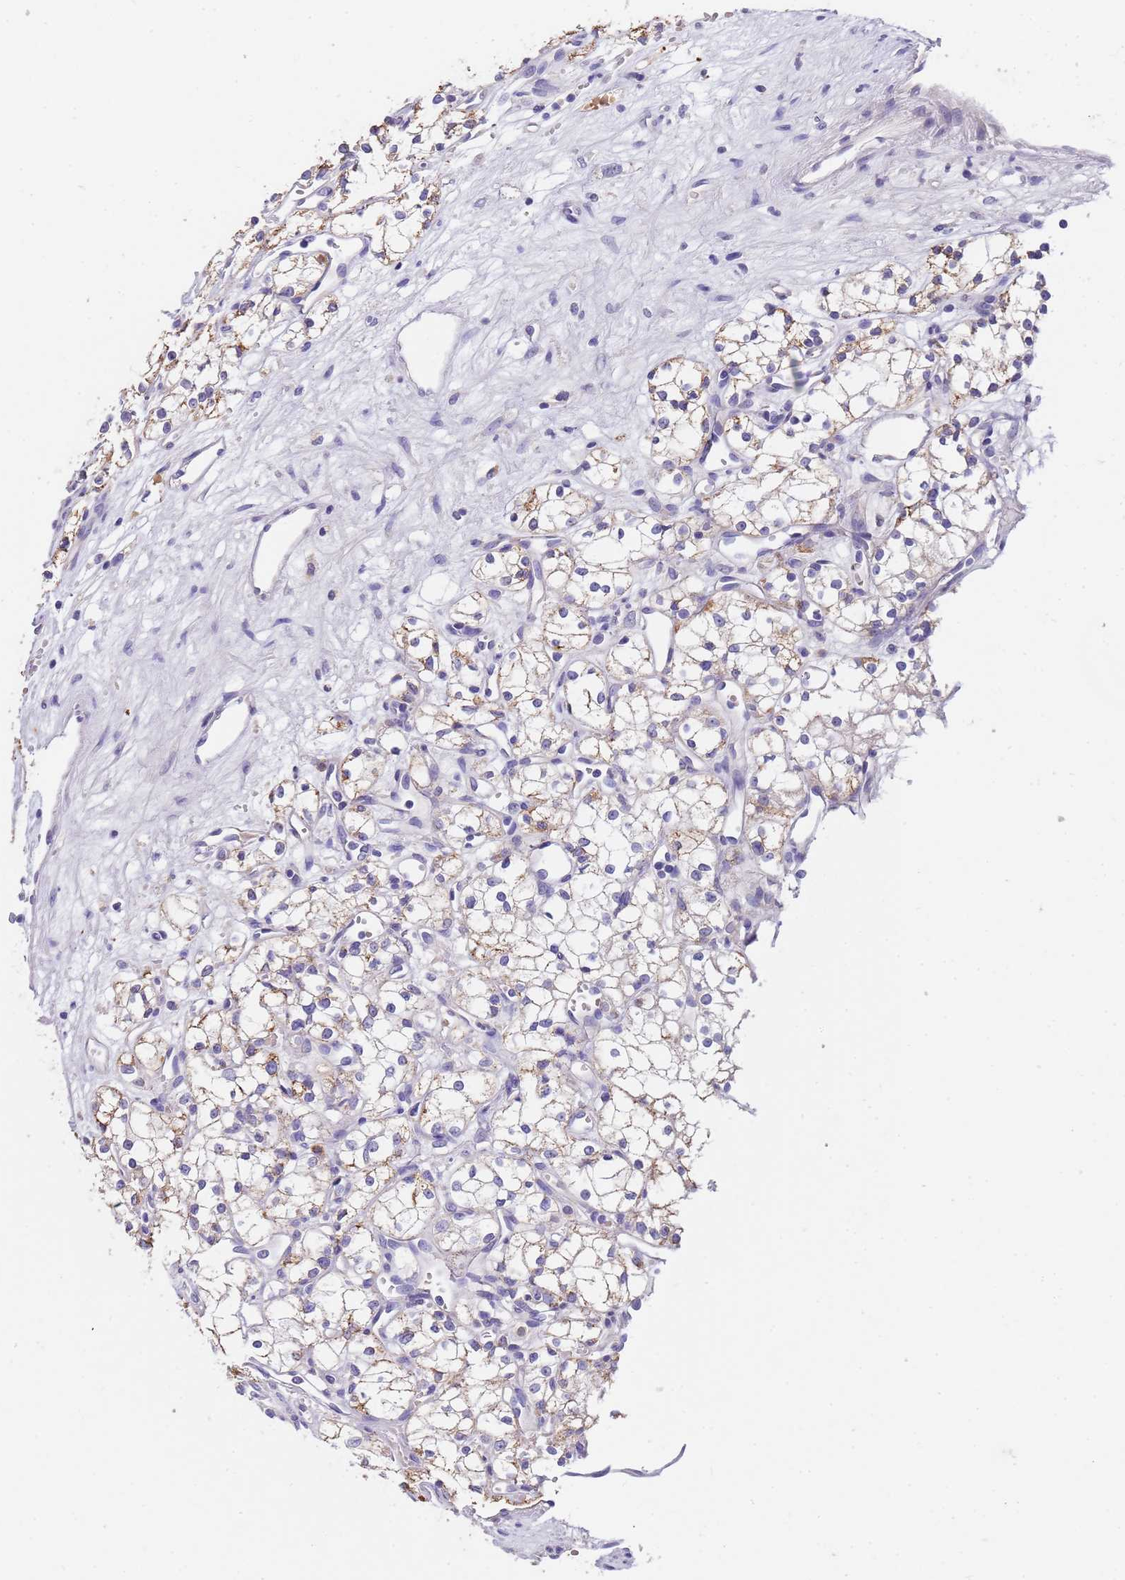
{"staining": {"intensity": "moderate", "quantity": "<25%", "location": "cytoplasmic/membranous"}, "tissue": "renal cancer", "cell_type": "Tumor cells", "image_type": "cancer", "snomed": [{"axis": "morphology", "description": "Adenocarcinoma, NOS"}, {"axis": "topography", "description": "Kidney"}], "caption": "Immunohistochemical staining of human renal cancer demonstrates low levels of moderate cytoplasmic/membranous staining in about <25% of tumor cells.", "gene": "SLC24A3", "patient": {"sex": "male", "age": 59}}